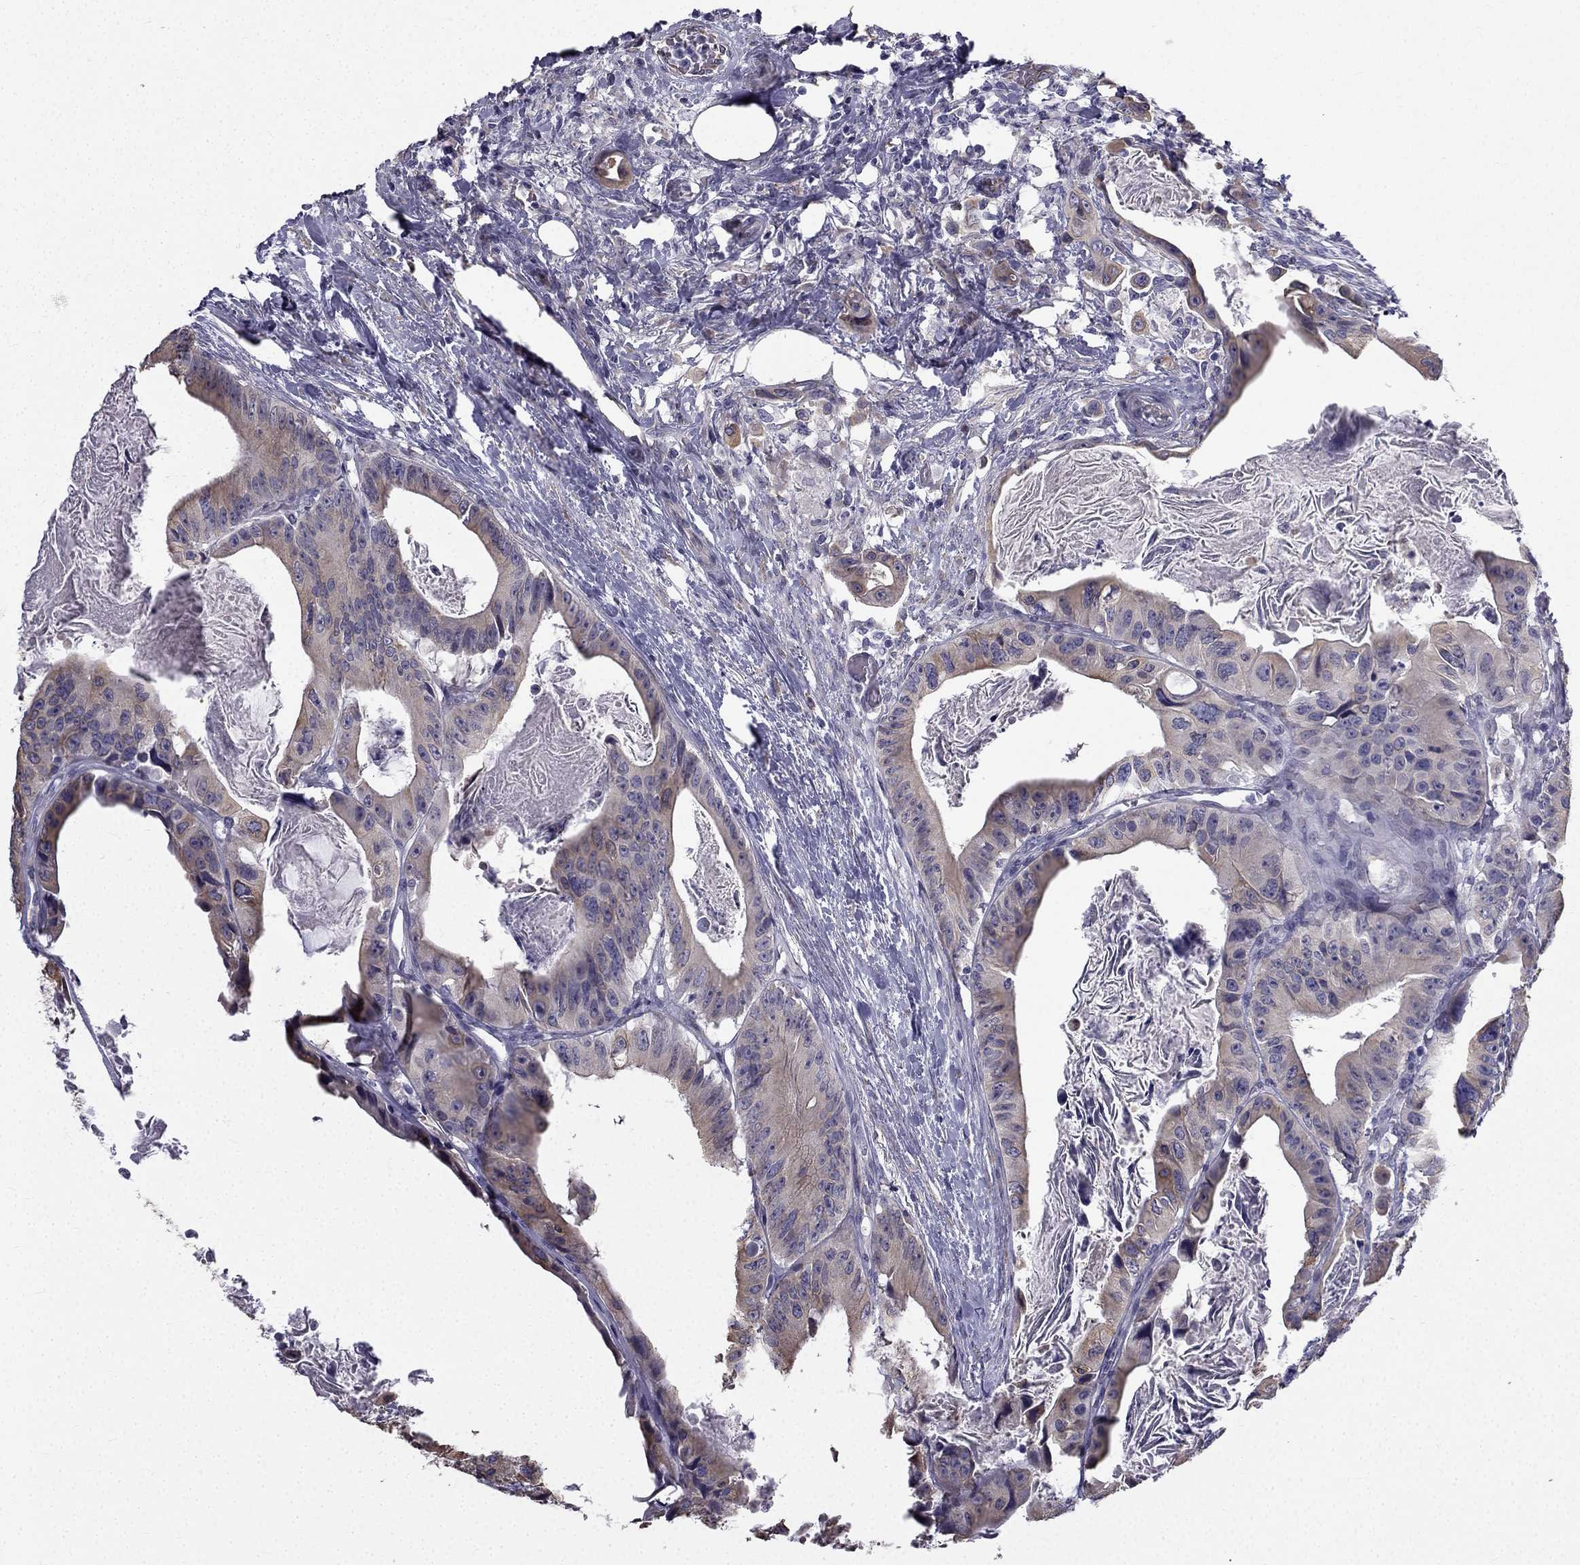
{"staining": {"intensity": "moderate", "quantity": "25%-75%", "location": "cytoplasmic/membranous"}, "tissue": "colorectal cancer", "cell_type": "Tumor cells", "image_type": "cancer", "snomed": [{"axis": "morphology", "description": "Adenocarcinoma, NOS"}, {"axis": "topography", "description": "Rectum"}], "caption": "Immunohistochemical staining of colorectal cancer (adenocarcinoma) reveals medium levels of moderate cytoplasmic/membranous positivity in approximately 25%-75% of tumor cells.", "gene": "CCDC40", "patient": {"sex": "male", "age": 64}}